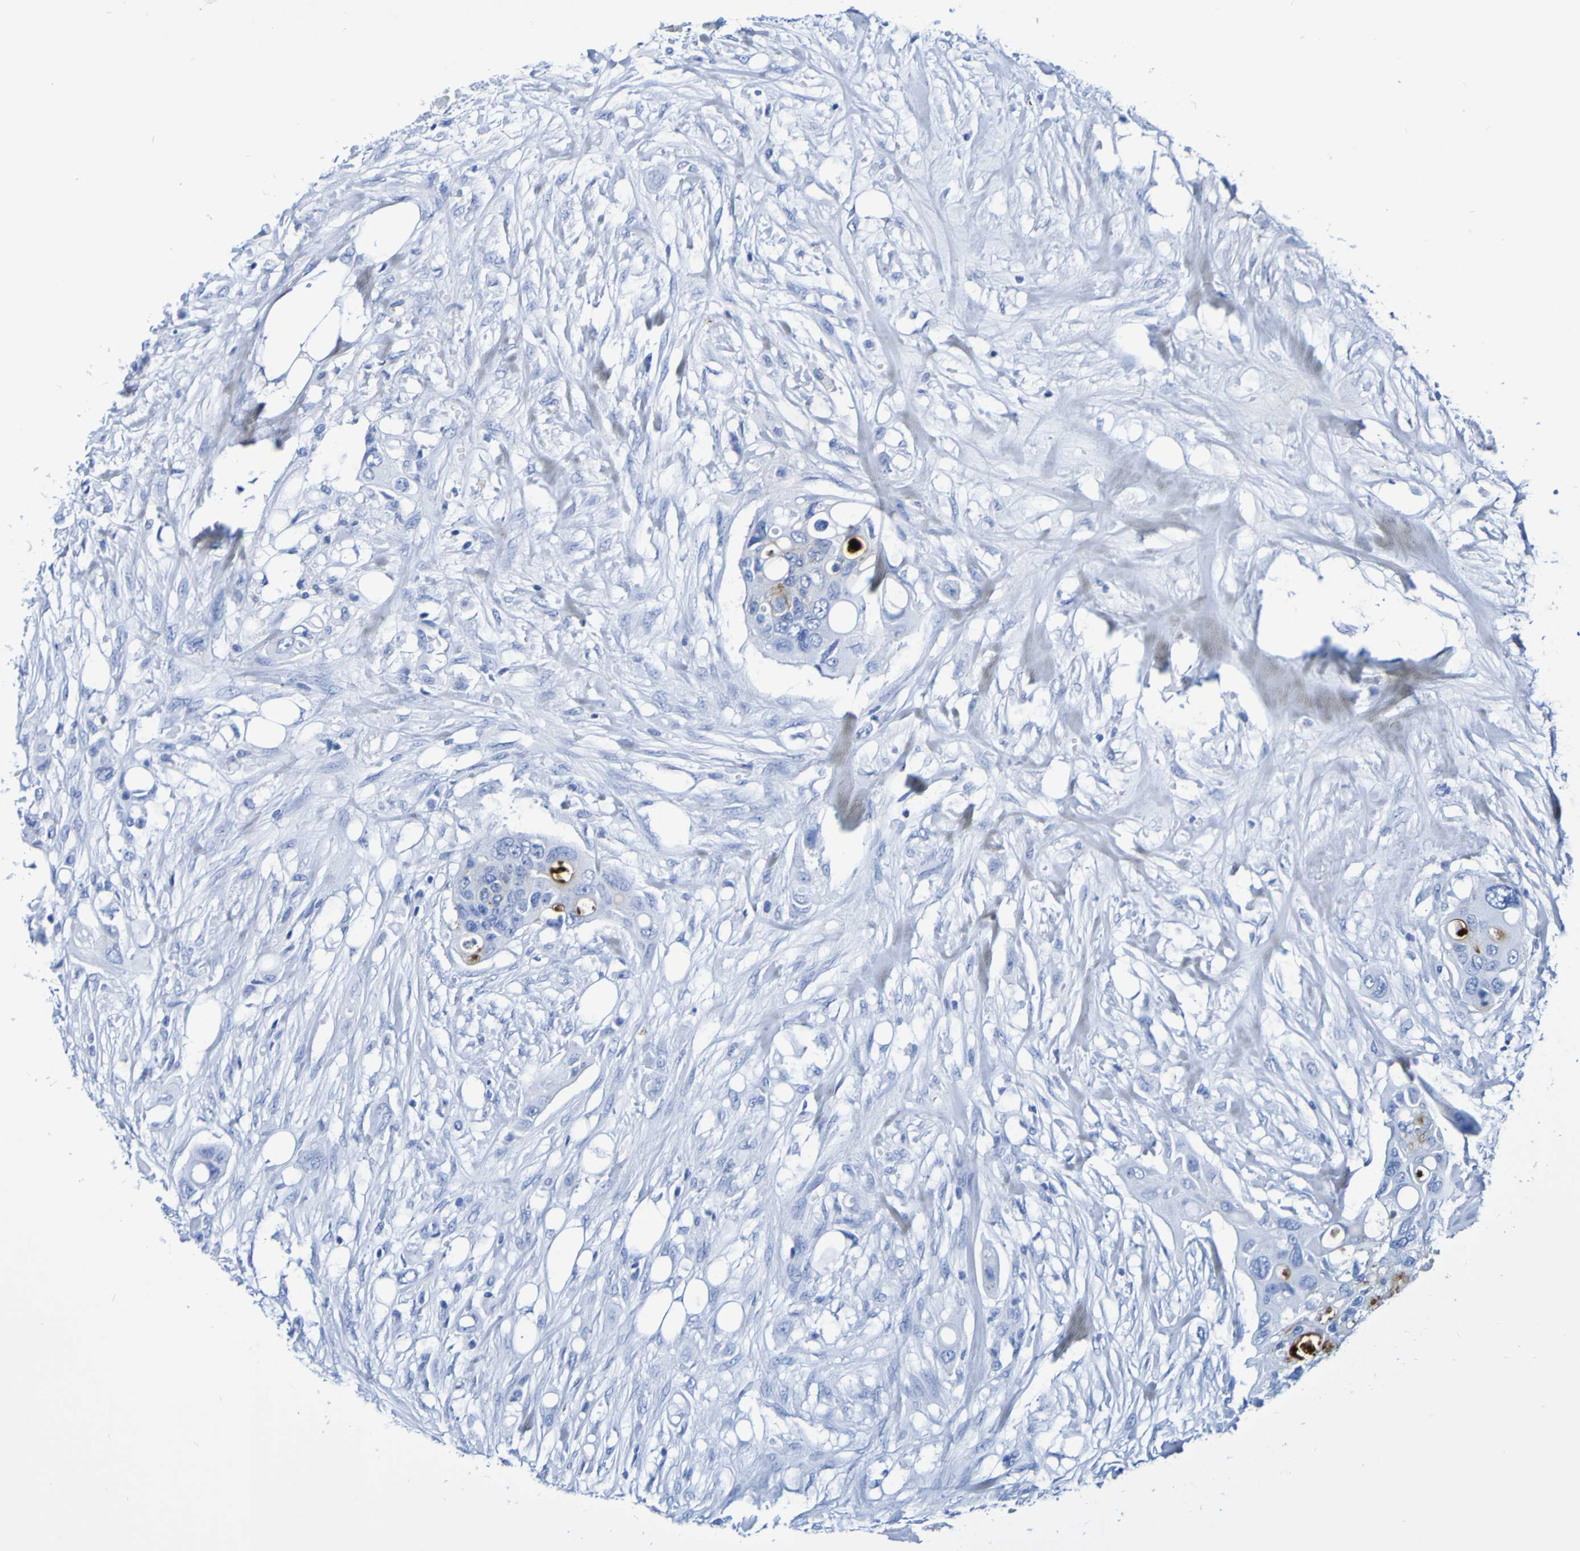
{"staining": {"intensity": "negative", "quantity": "none", "location": "none"}, "tissue": "colorectal cancer", "cell_type": "Tumor cells", "image_type": "cancer", "snomed": [{"axis": "morphology", "description": "Adenocarcinoma, NOS"}, {"axis": "topography", "description": "Colon"}], "caption": "The immunohistochemistry image has no significant staining in tumor cells of adenocarcinoma (colorectal) tissue.", "gene": "DPEP1", "patient": {"sex": "female", "age": 57}}